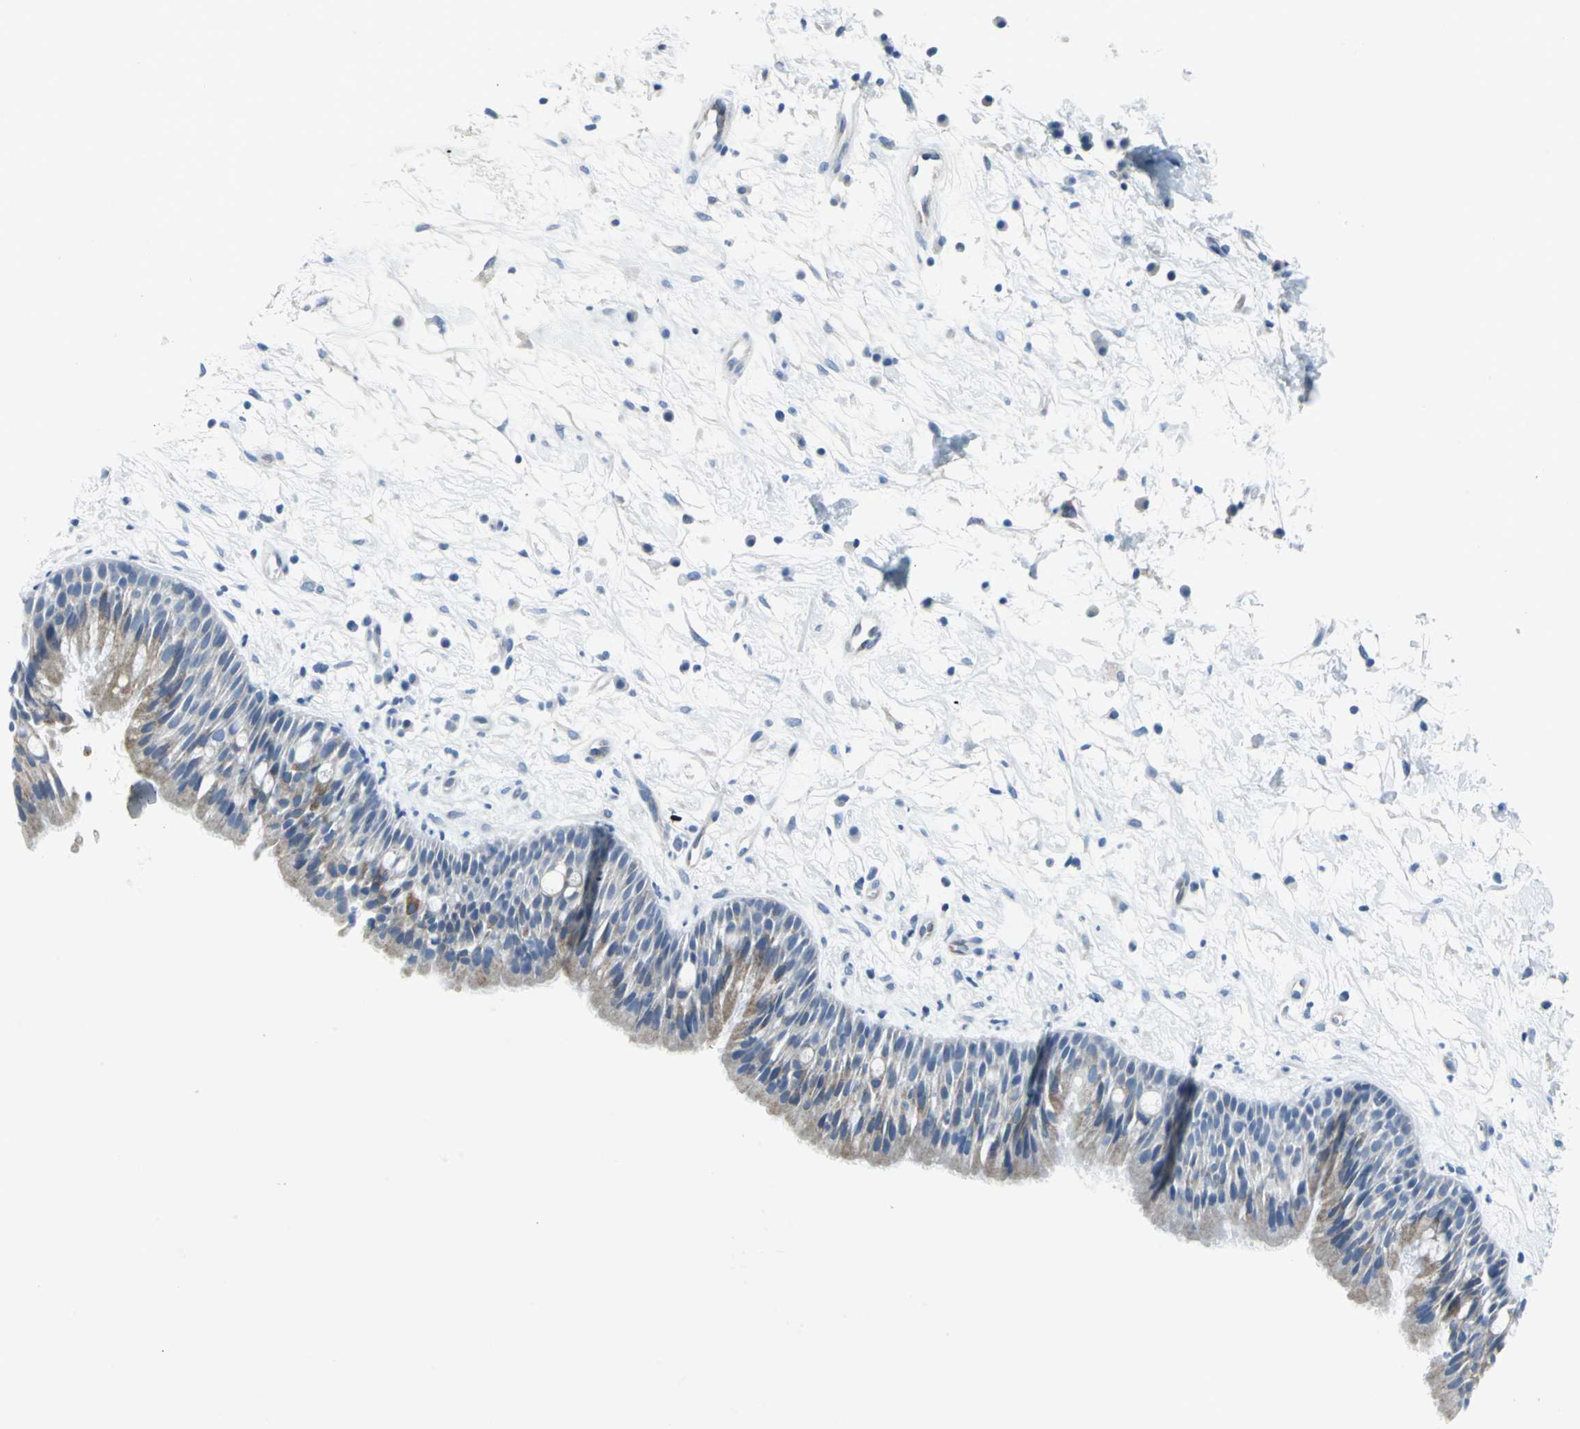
{"staining": {"intensity": "moderate", "quantity": ">75%", "location": "cytoplasmic/membranous"}, "tissue": "nasopharynx", "cell_type": "Respiratory epithelial cells", "image_type": "normal", "snomed": [{"axis": "morphology", "description": "Normal tissue, NOS"}, {"axis": "topography", "description": "Nasopharynx"}], "caption": "DAB (3,3'-diaminobenzidine) immunohistochemical staining of benign human nasopharynx demonstrates moderate cytoplasmic/membranous protein positivity in about >75% of respiratory epithelial cells. The staining was performed using DAB to visualize the protein expression in brown, while the nuclei were stained in blue with hematoxylin (Magnification: 20x).", "gene": "CYB5A", "patient": {"sex": "male", "age": 13}}